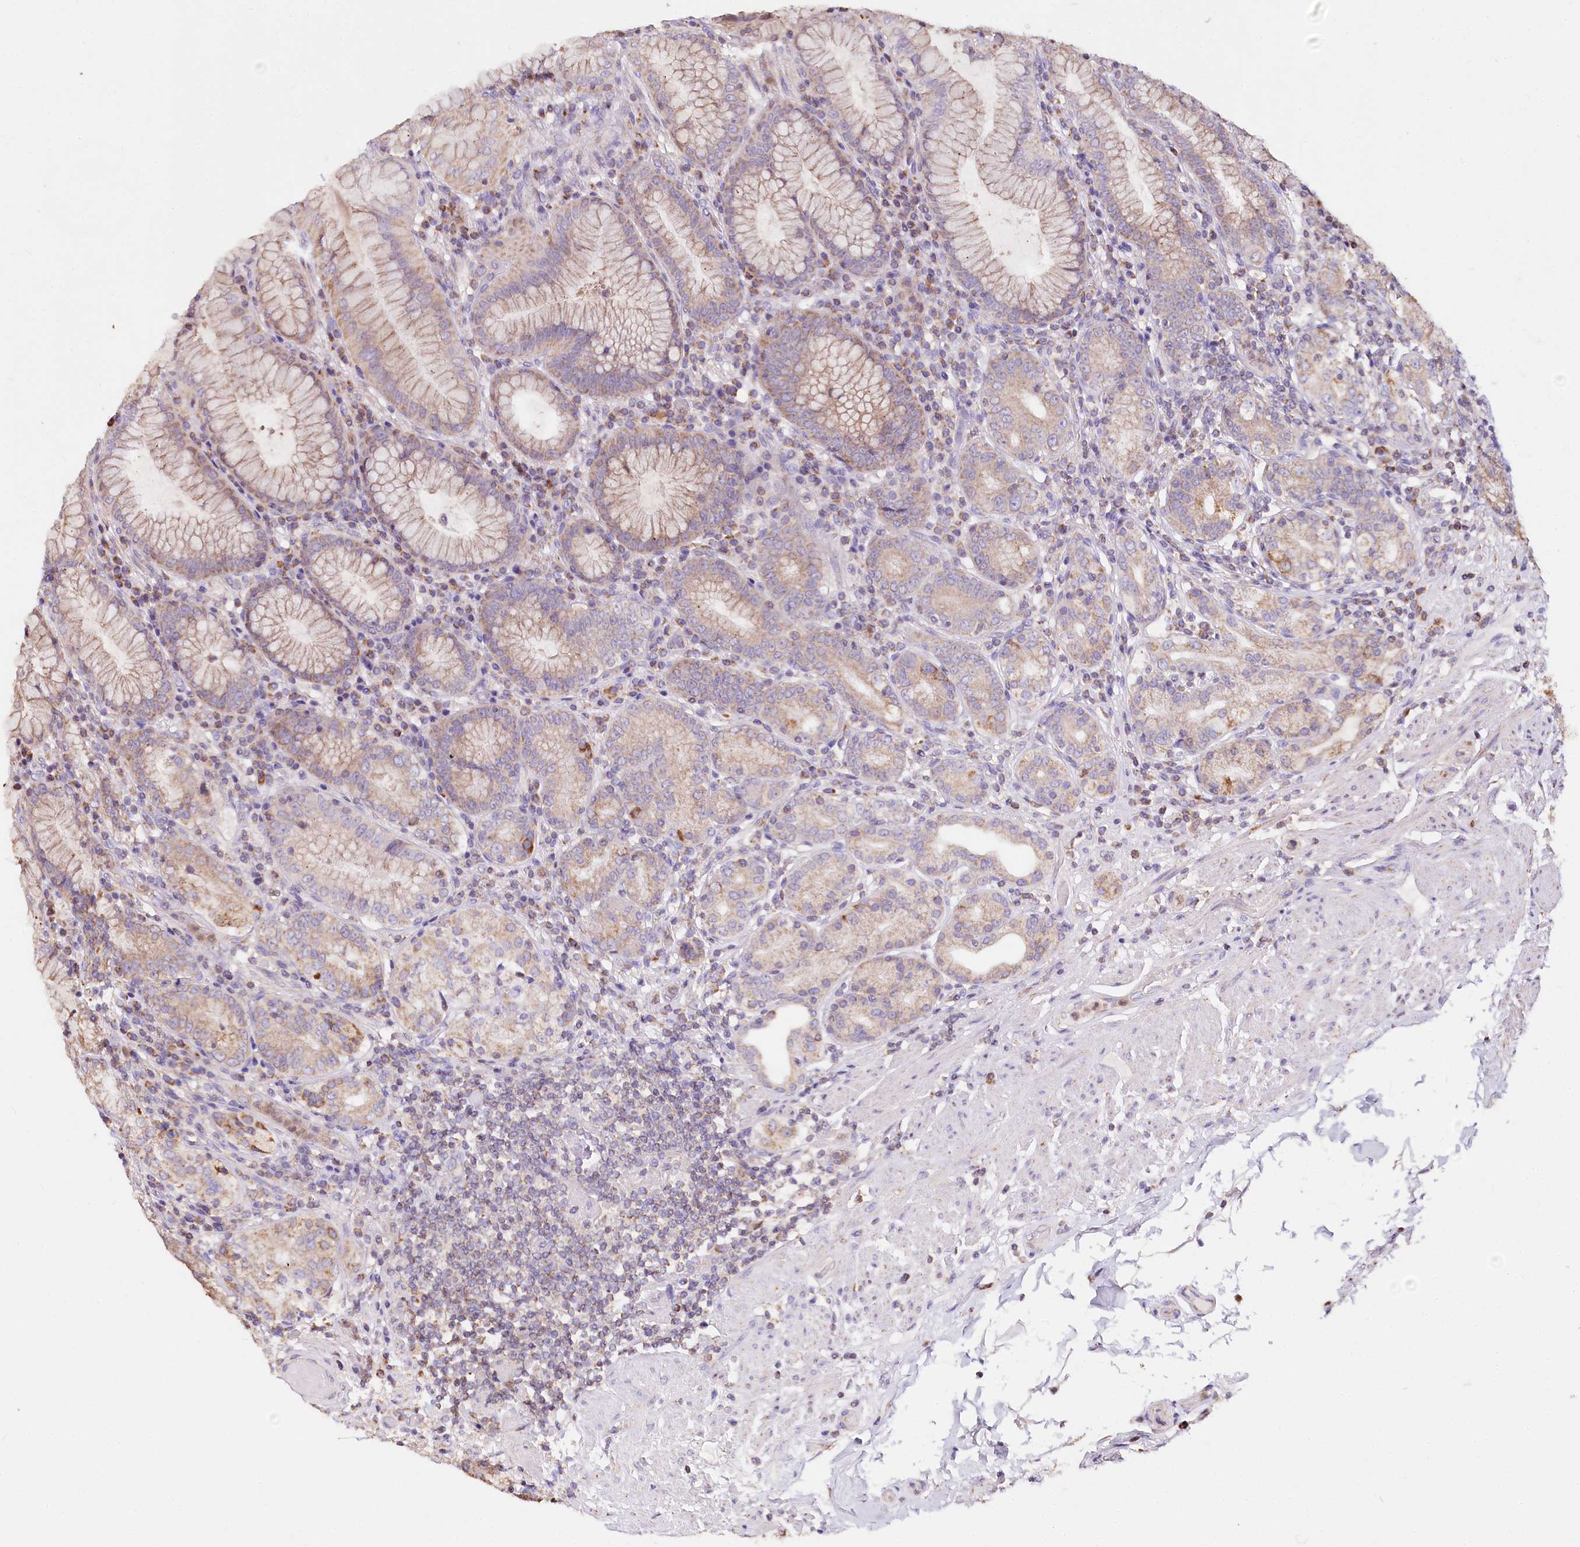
{"staining": {"intensity": "moderate", "quantity": "<25%", "location": "cytoplasmic/membranous"}, "tissue": "stomach", "cell_type": "Glandular cells", "image_type": "normal", "snomed": [{"axis": "morphology", "description": "Normal tissue, NOS"}, {"axis": "topography", "description": "Stomach, upper"}, {"axis": "topography", "description": "Stomach, lower"}], "caption": "Moderate cytoplasmic/membranous protein positivity is identified in about <25% of glandular cells in stomach.", "gene": "TASOR2", "patient": {"sex": "female", "age": 76}}